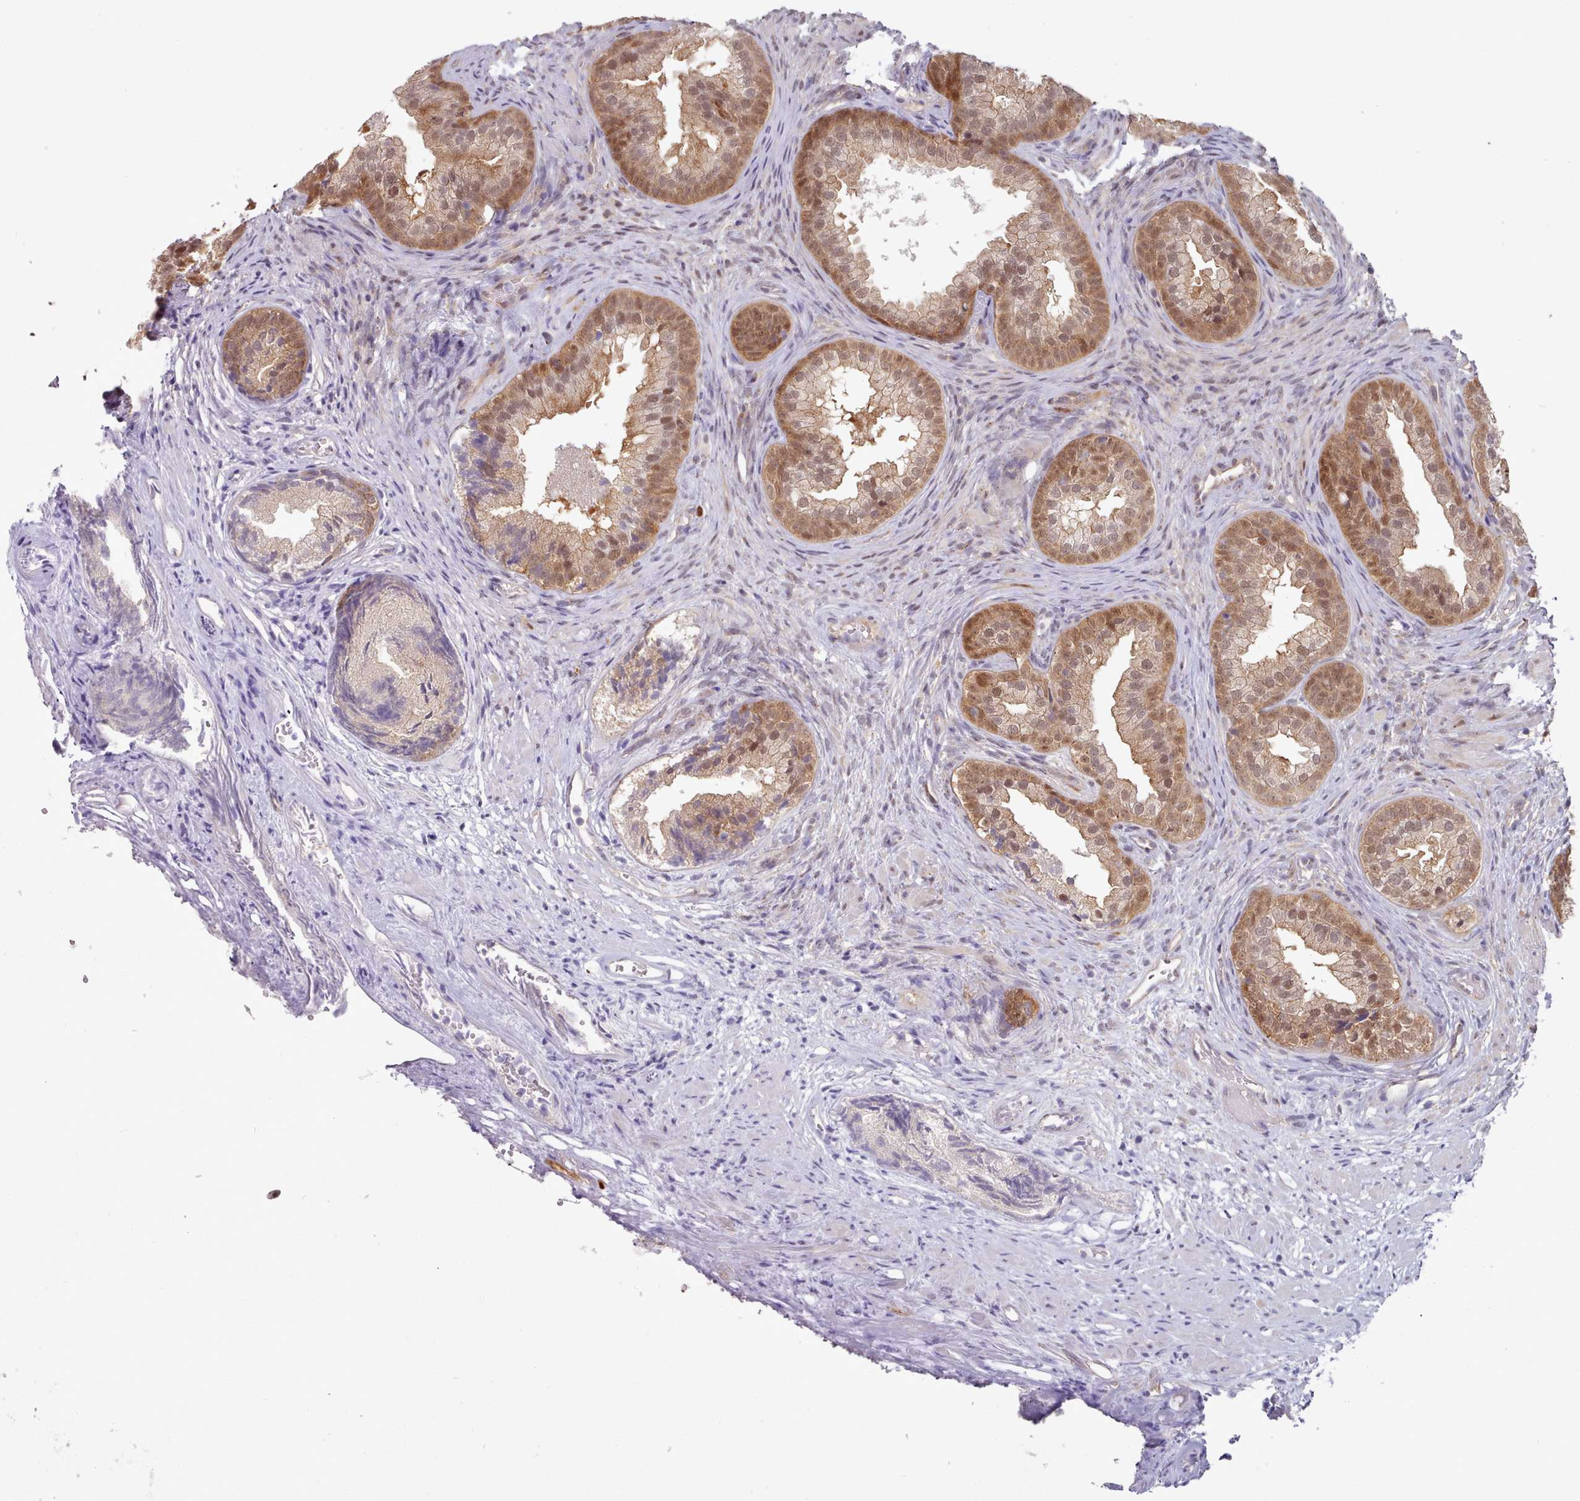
{"staining": {"intensity": "moderate", "quantity": ">75%", "location": "cytoplasmic/membranous,nuclear"}, "tissue": "prostate", "cell_type": "Glandular cells", "image_type": "normal", "snomed": [{"axis": "morphology", "description": "Normal tissue, NOS"}, {"axis": "topography", "description": "Prostate"}], "caption": "This is a histology image of immunohistochemistry staining of benign prostate, which shows moderate staining in the cytoplasmic/membranous,nuclear of glandular cells.", "gene": "CES3", "patient": {"sex": "male", "age": 76}}